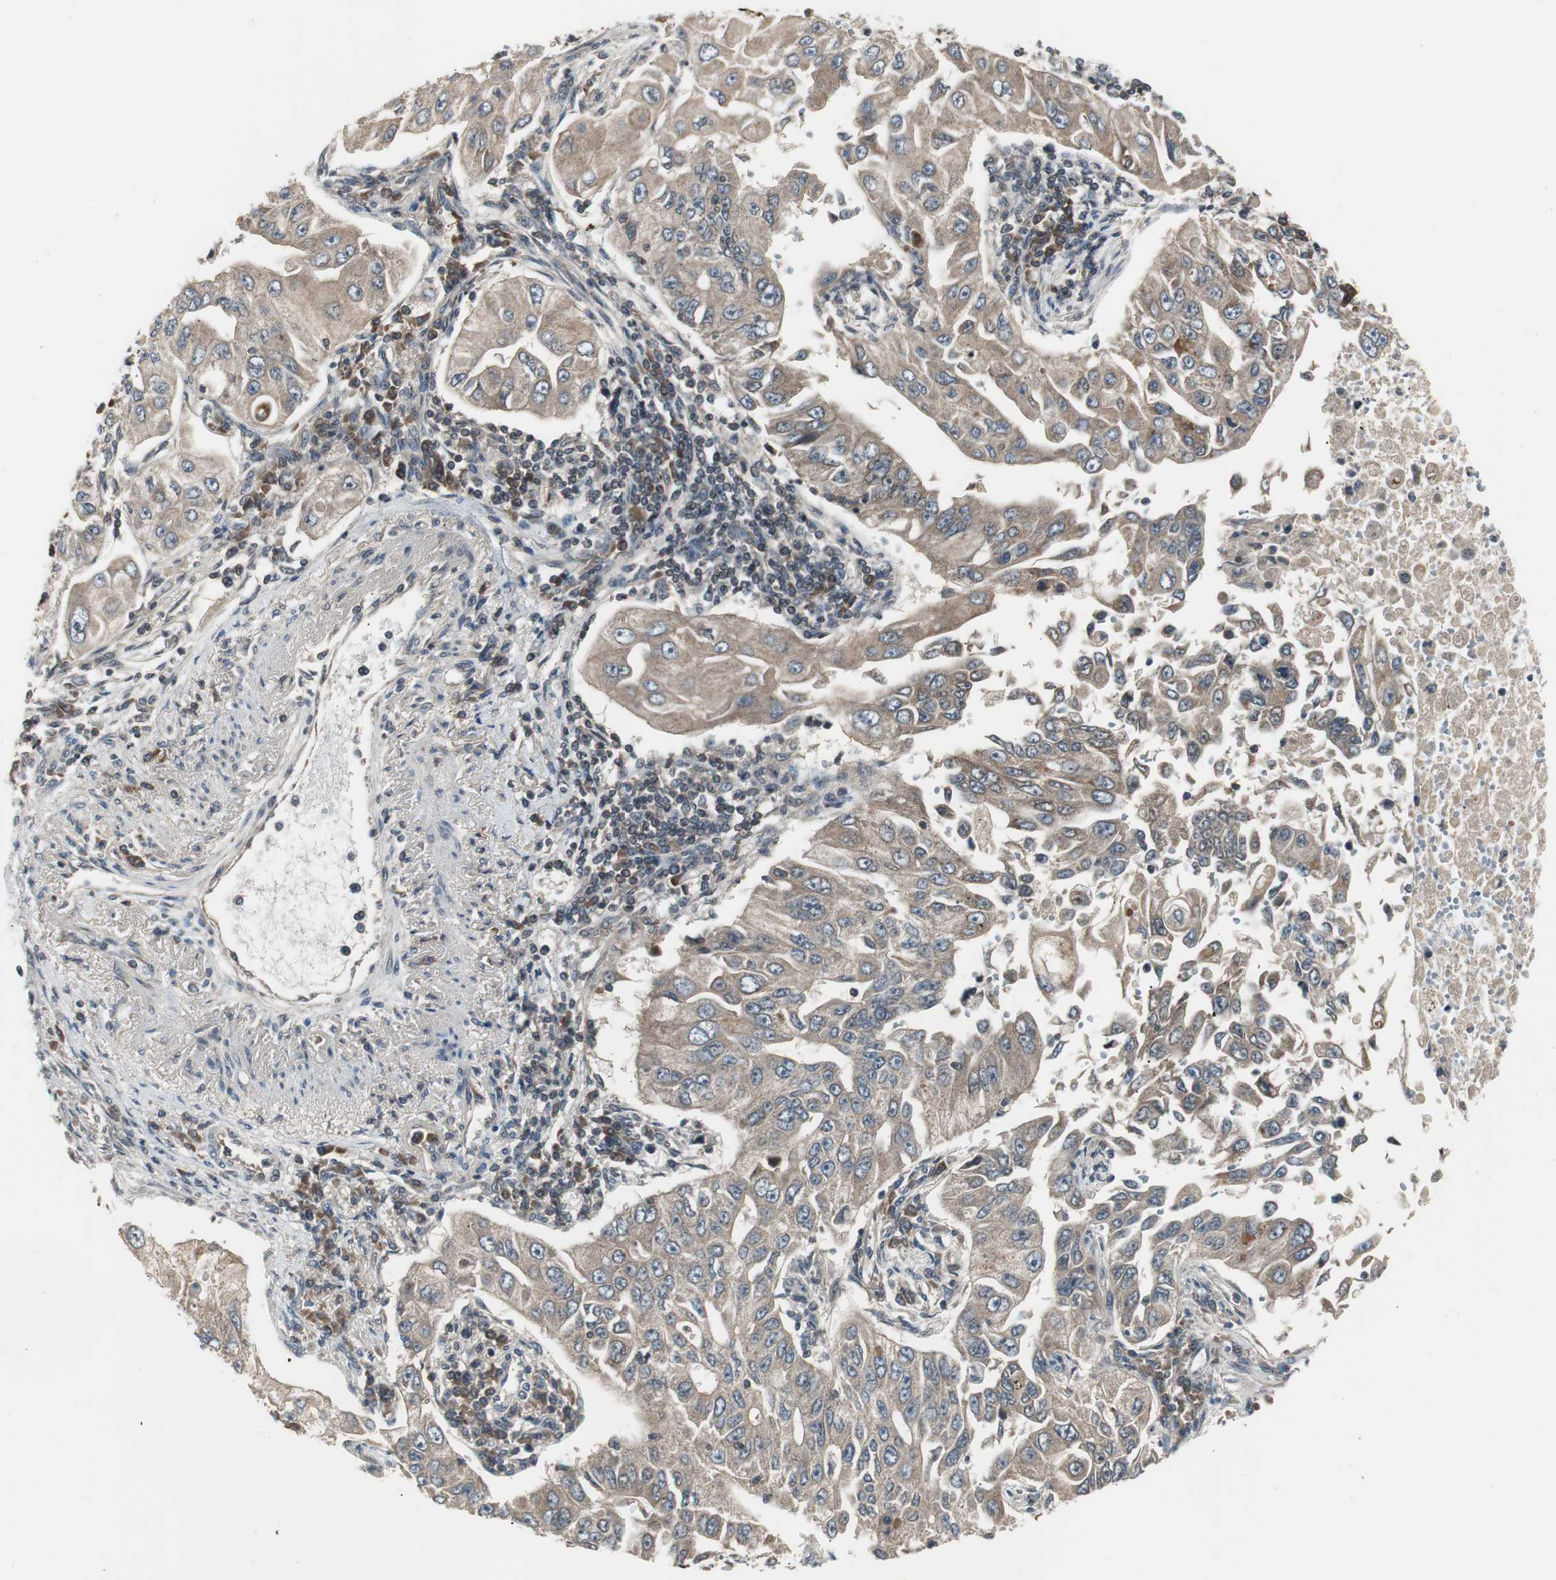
{"staining": {"intensity": "moderate", "quantity": ">75%", "location": "cytoplasmic/membranous"}, "tissue": "lung cancer", "cell_type": "Tumor cells", "image_type": "cancer", "snomed": [{"axis": "morphology", "description": "Adenocarcinoma, NOS"}, {"axis": "topography", "description": "Lung"}], "caption": "An image of human lung adenocarcinoma stained for a protein shows moderate cytoplasmic/membranous brown staining in tumor cells.", "gene": "ZMPSTE24", "patient": {"sex": "male", "age": 84}}